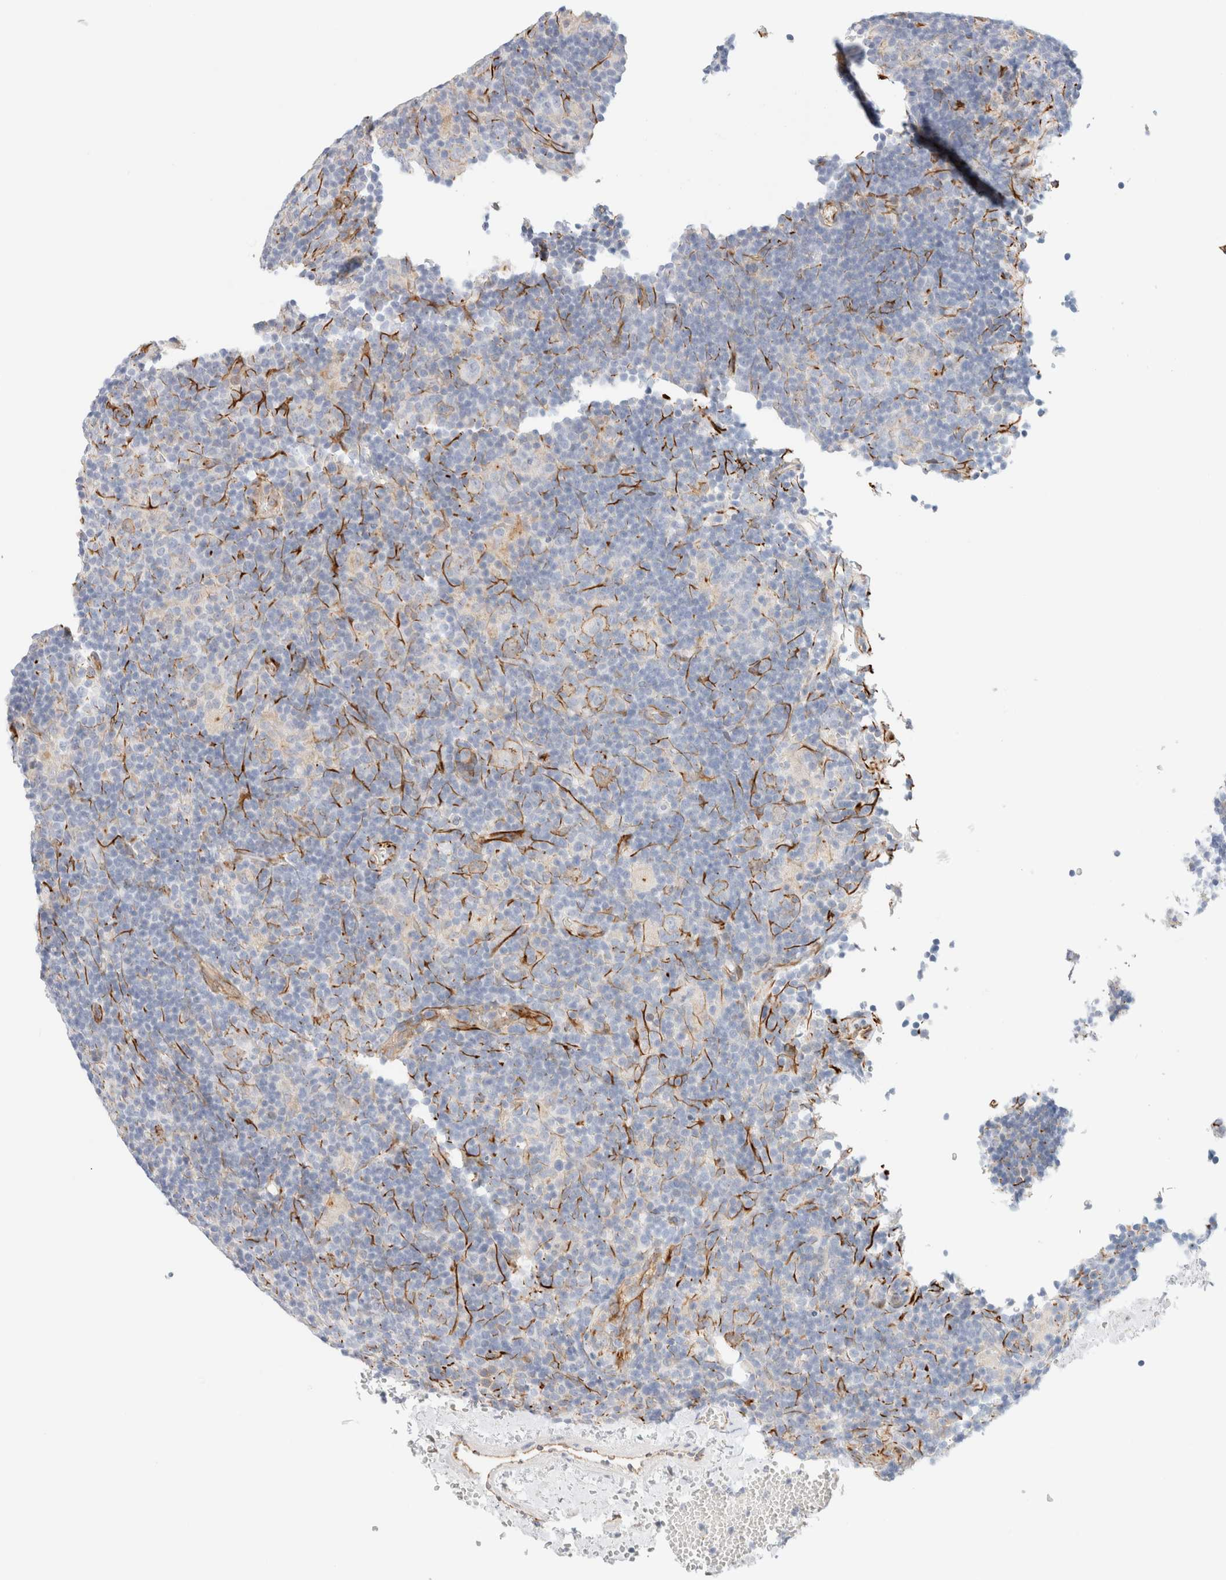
{"staining": {"intensity": "weak", "quantity": "<25%", "location": "cytoplasmic/membranous"}, "tissue": "lymphoma", "cell_type": "Tumor cells", "image_type": "cancer", "snomed": [{"axis": "morphology", "description": "Hodgkin's disease, NOS"}, {"axis": "topography", "description": "Lymph node"}], "caption": "A micrograph of Hodgkin's disease stained for a protein reveals no brown staining in tumor cells. (DAB immunohistochemistry, high magnification).", "gene": "SLC25A48", "patient": {"sex": "female", "age": 57}}